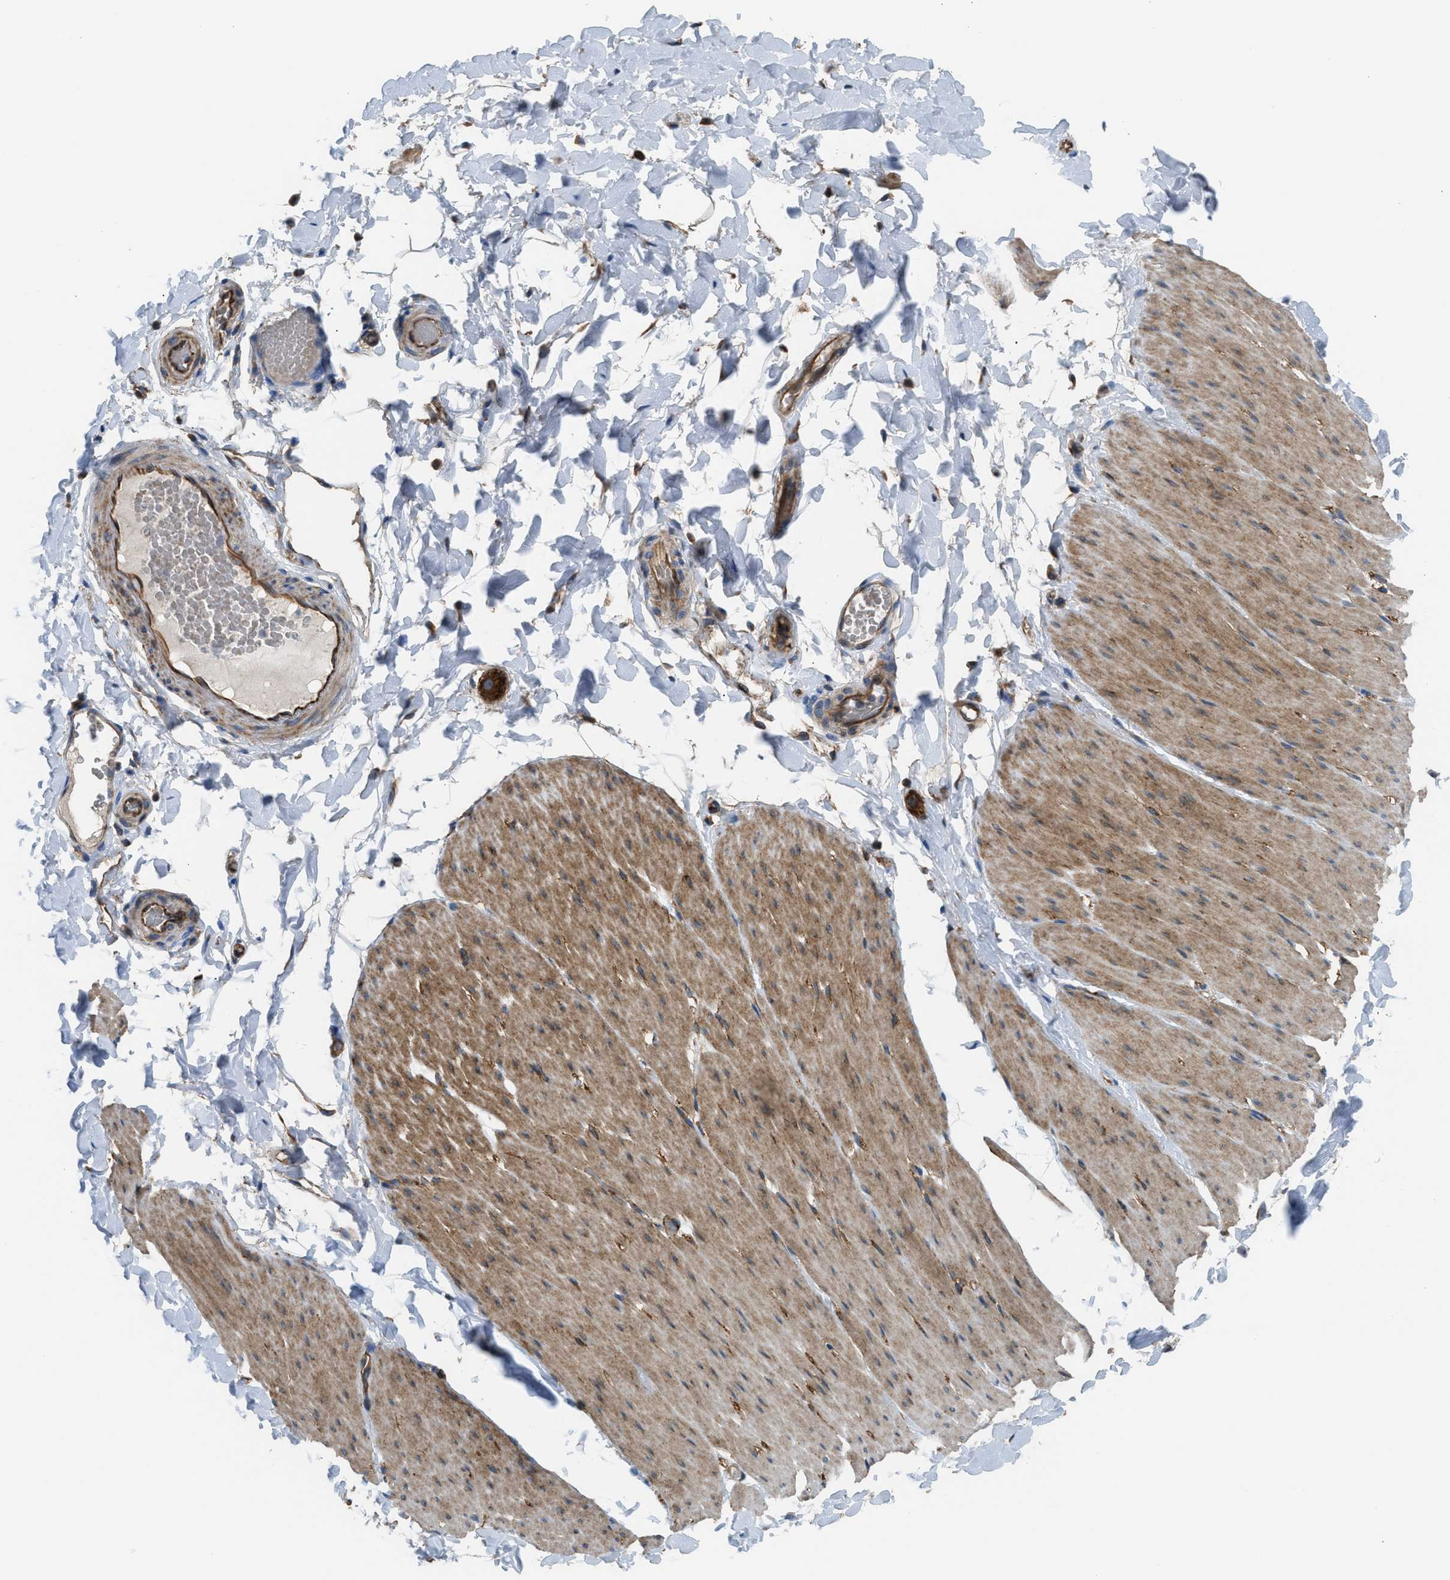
{"staining": {"intensity": "moderate", "quantity": ">75%", "location": "cytoplasmic/membranous"}, "tissue": "smooth muscle", "cell_type": "Smooth muscle cells", "image_type": "normal", "snomed": [{"axis": "morphology", "description": "Normal tissue, NOS"}, {"axis": "topography", "description": "Smooth muscle"}, {"axis": "topography", "description": "Colon"}], "caption": "IHC histopathology image of unremarkable human smooth muscle stained for a protein (brown), which exhibits medium levels of moderate cytoplasmic/membranous staining in about >75% of smooth muscle cells.", "gene": "SLC10A3", "patient": {"sex": "male", "age": 67}}